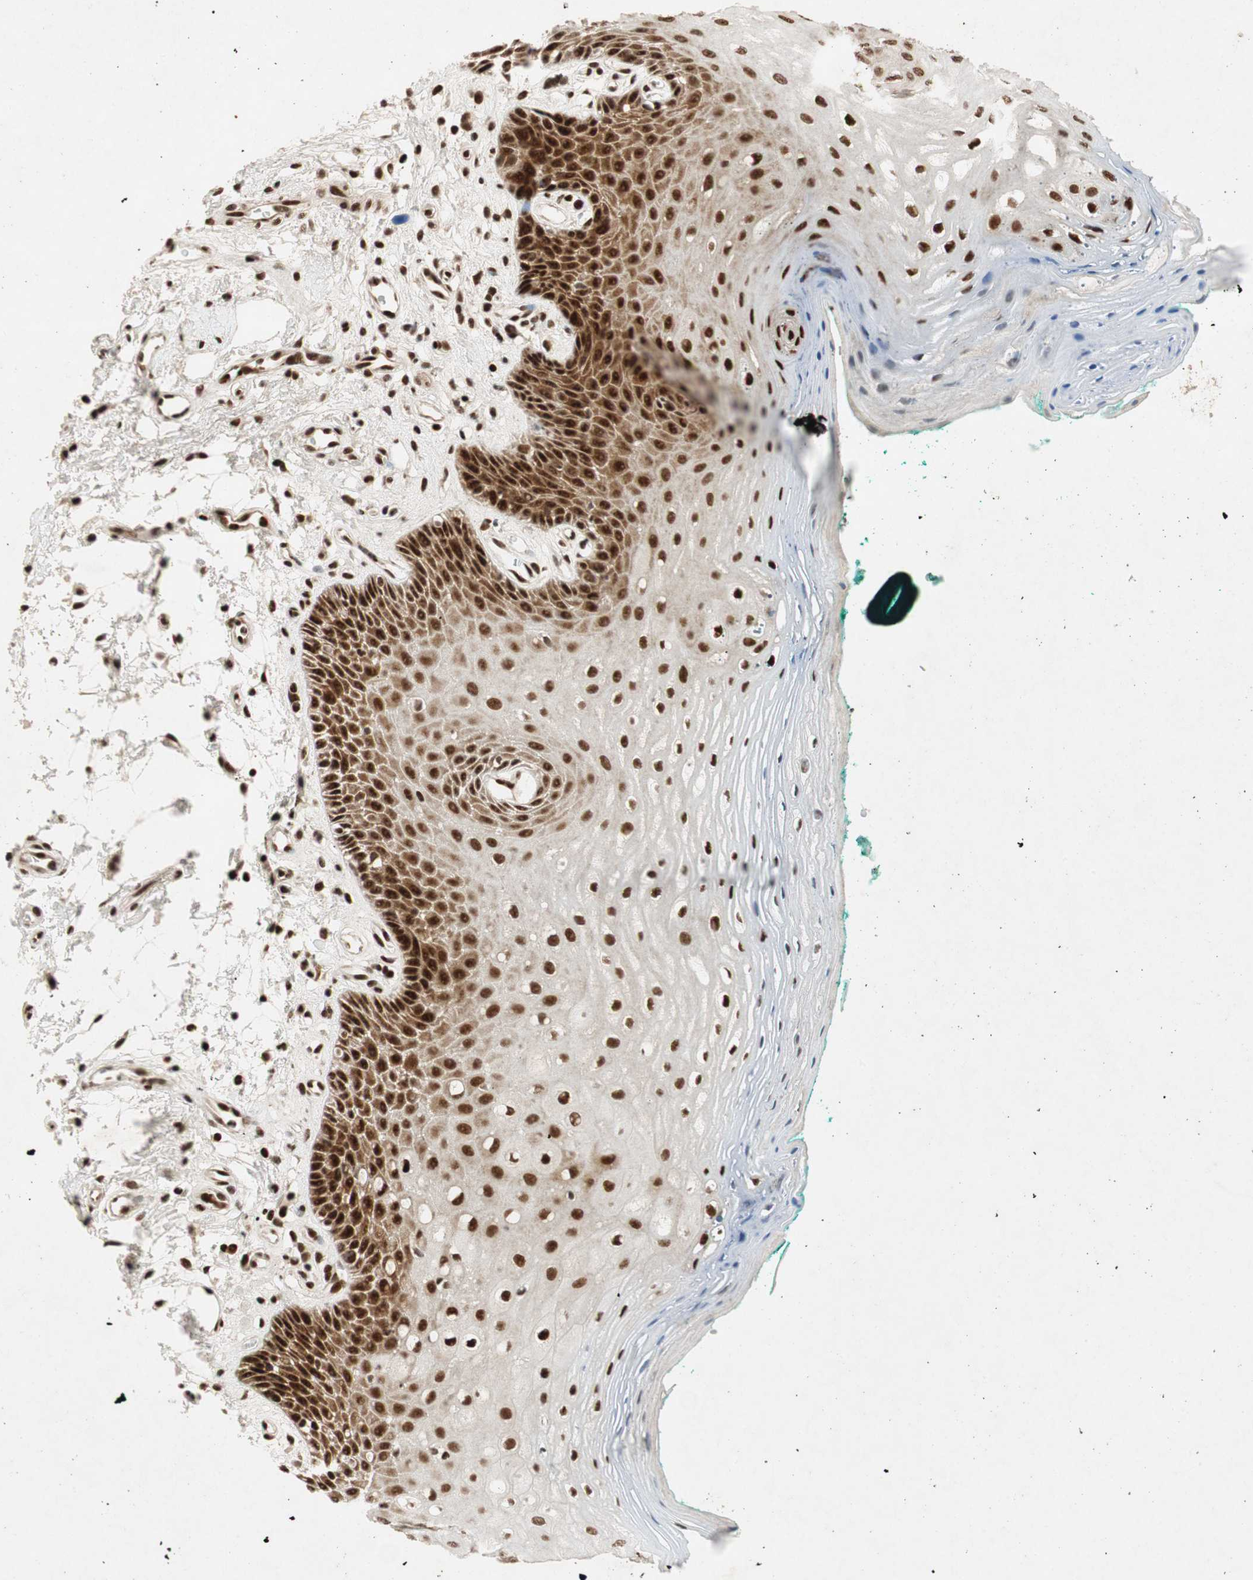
{"staining": {"intensity": "strong", "quantity": ">75%", "location": "nuclear"}, "tissue": "oral mucosa", "cell_type": "Squamous epithelial cells", "image_type": "normal", "snomed": [{"axis": "morphology", "description": "Normal tissue, NOS"}, {"axis": "topography", "description": "Skeletal muscle"}, {"axis": "topography", "description": "Oral tissue"}, {"axis": "topography", "description": "Peripheral nerve tissue"}], "caption": "Brown immunohistochemical staining in benign human oral mucosa reveals strong nuclear staining in about >75% of squamous epithelial cells.", "gene": "NCBP3", "patient": {"sex": "female", "age": 84}}